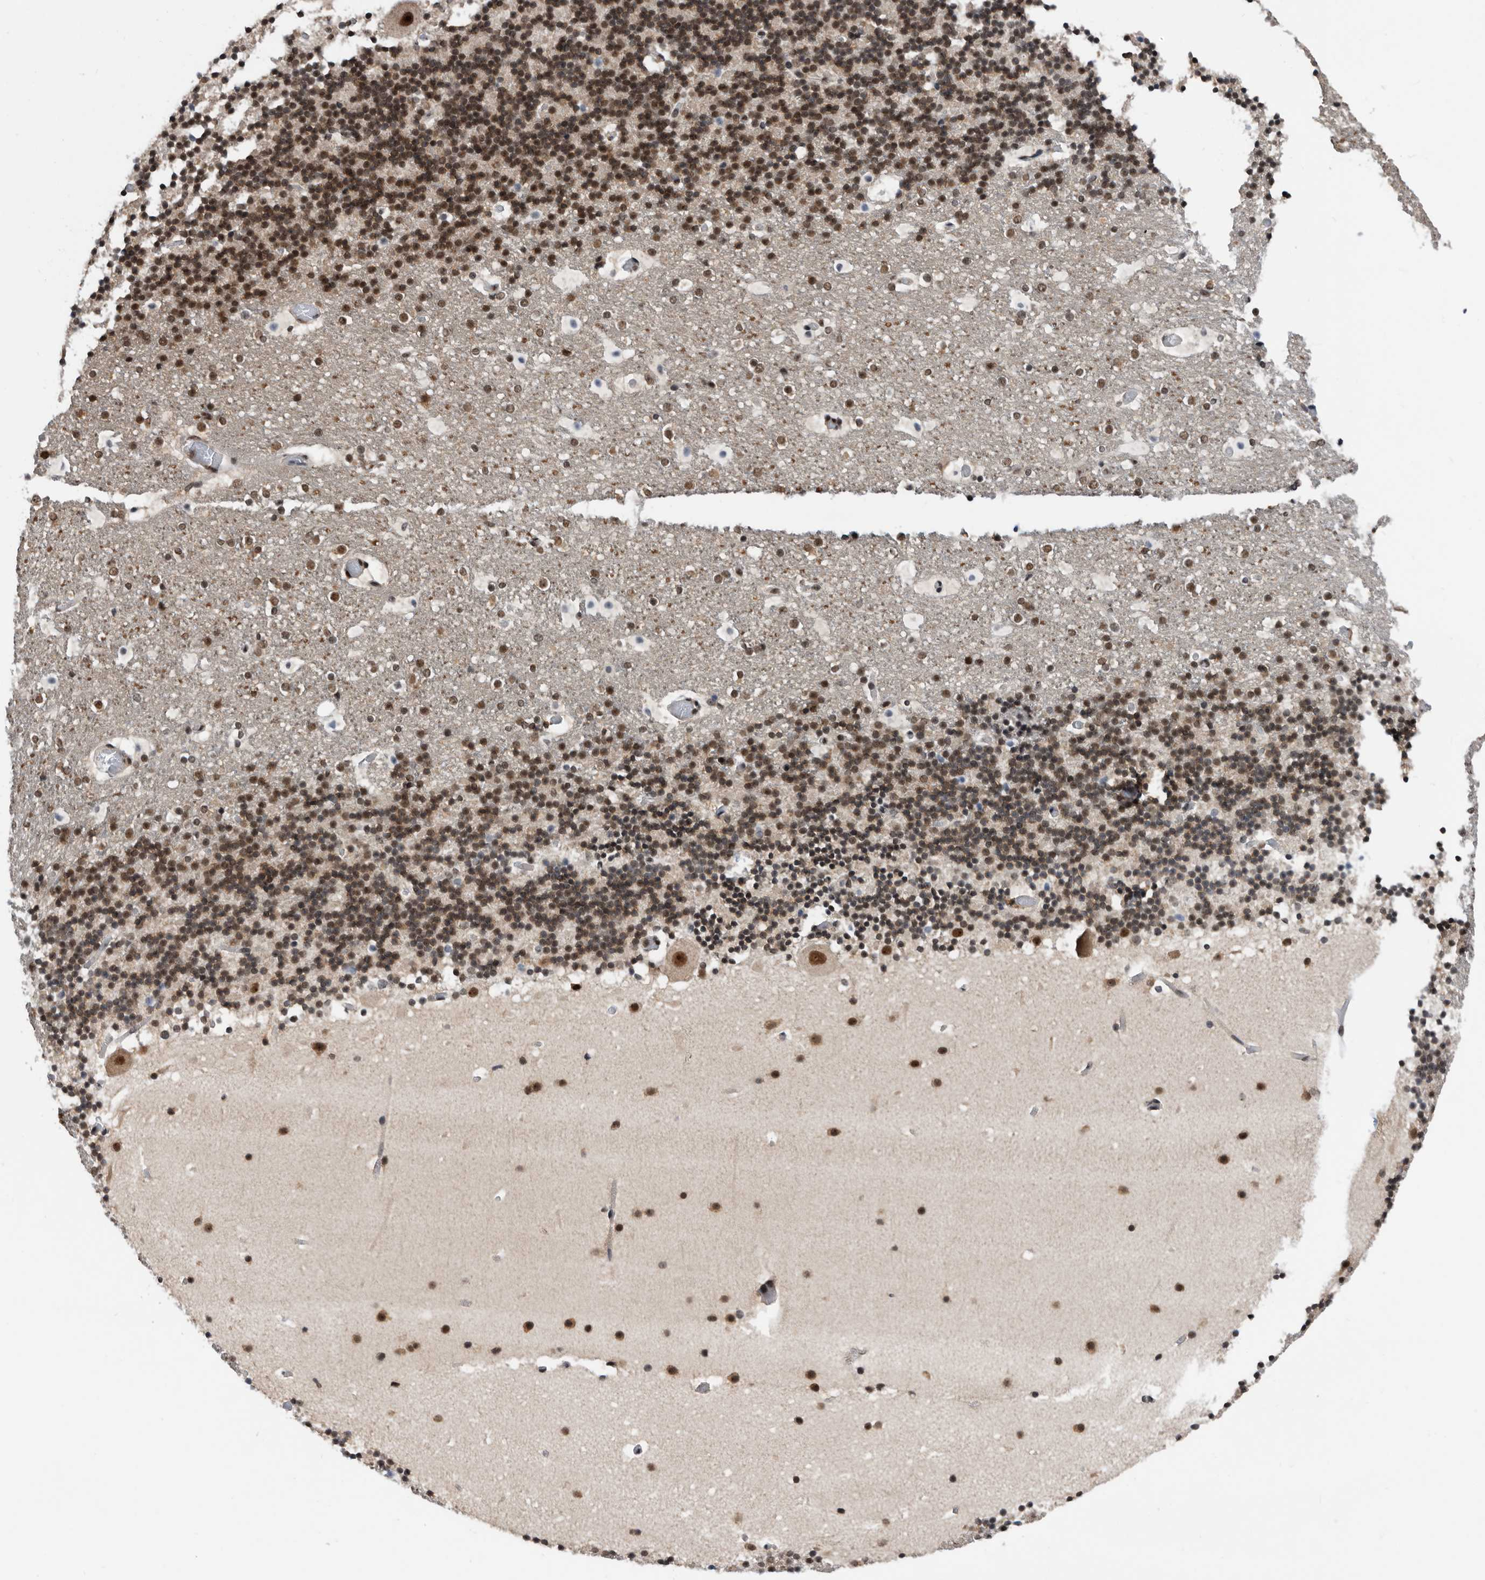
{"staining": {"intensity": "moderate", "quantity": ">75%", "location": "cytoplasmic/membranous,nuclear"}, "tissue": "cerebellum", "cell_type": "Cells in granular layer", "image_type": "normal", "snomed": [{"axis": "morphology", "description": "Normal tissue, NOS"}, {"axis": "topography", "description": "Cerebellum"}], "caption": "A histopathology image showing moderate cytoplasmic/membranous,nuclear expression in about >75% of cells in granular layer in benign cerebellum, as visualized by brown immunohistochemical staining.", "gene": "ZNF260", "patient": {"sex": "male", "age": 57}}